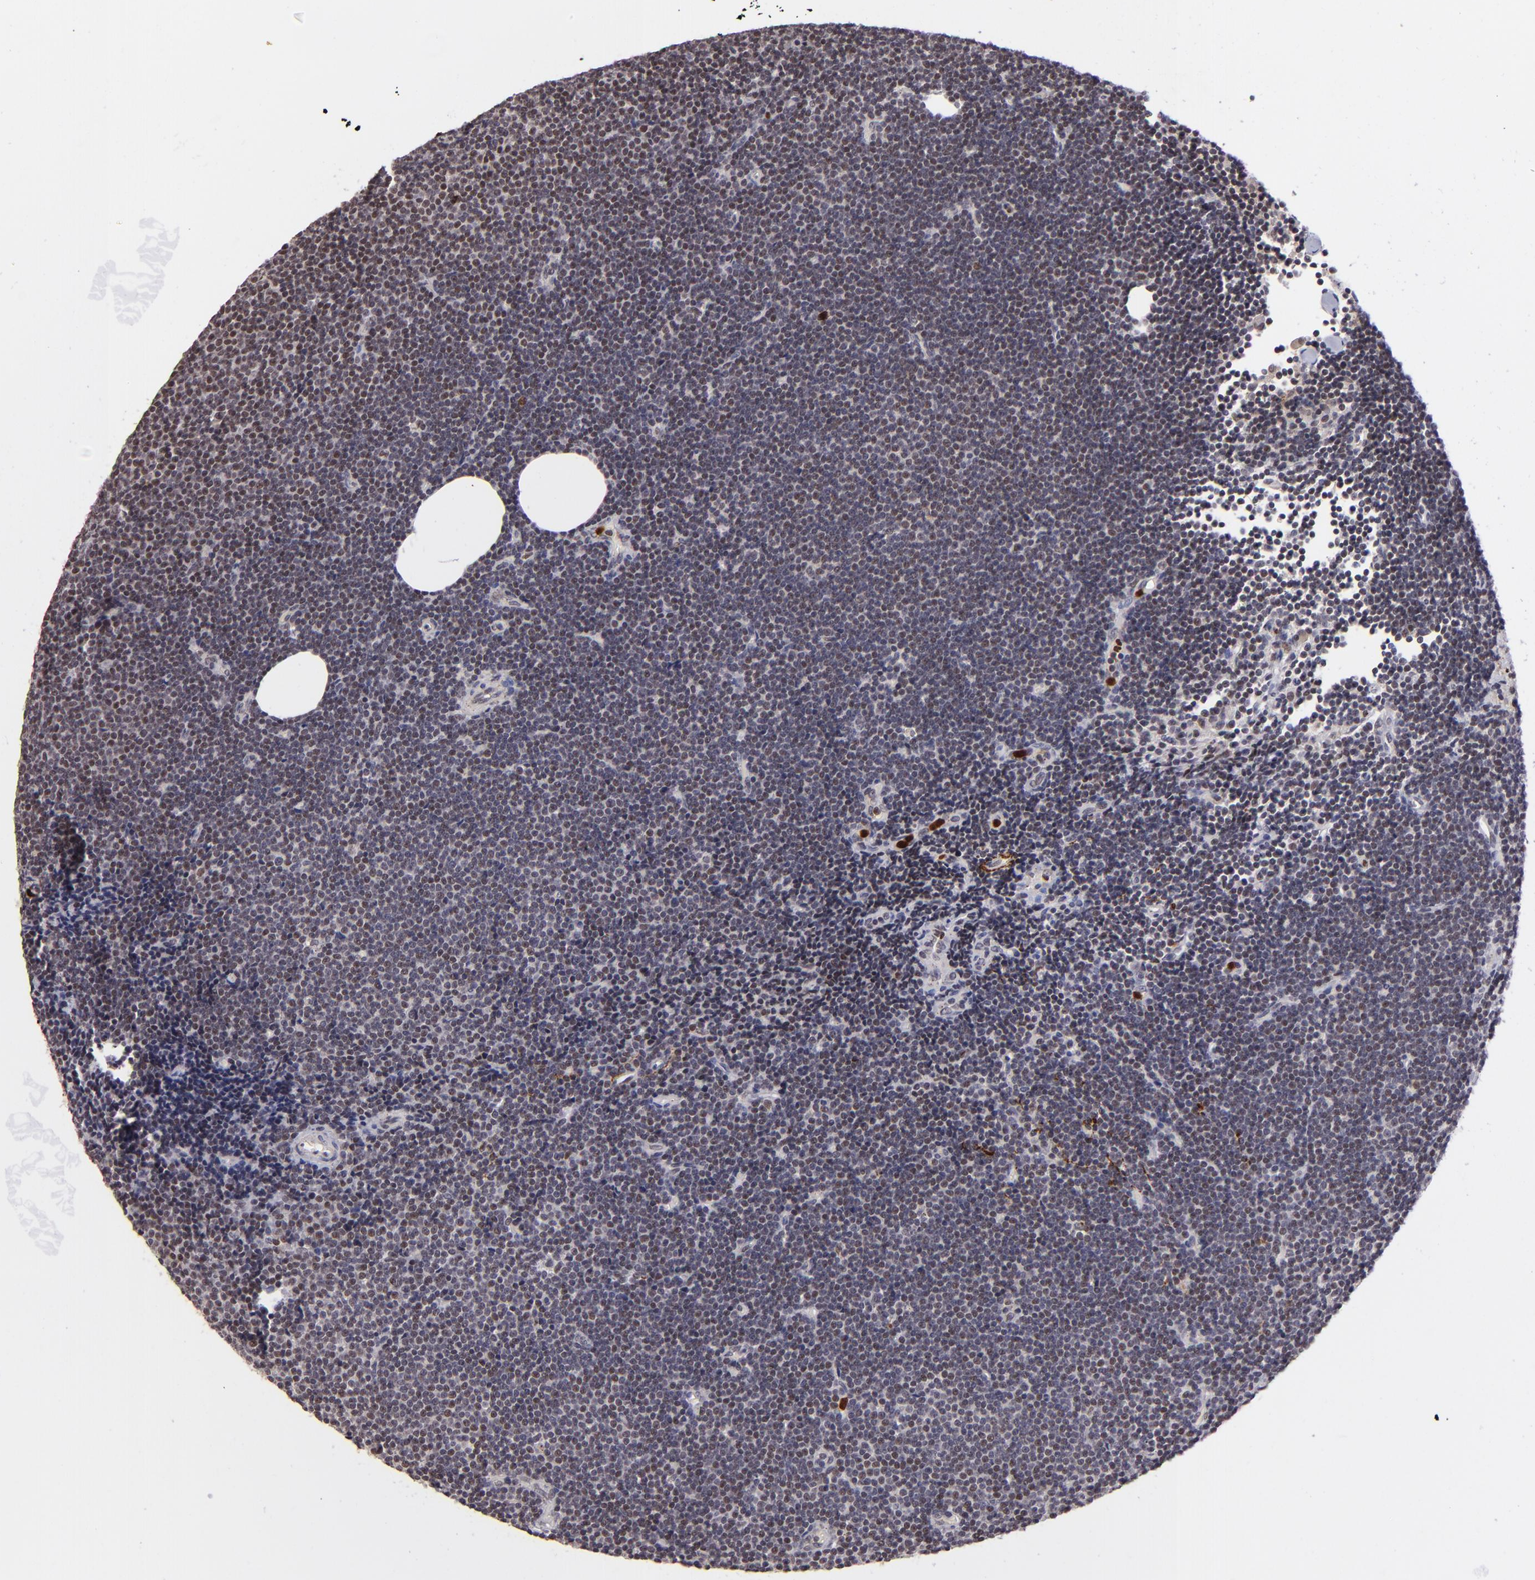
{"staining": {"intensity": "negative", "quantity": "none", "location": "none"}, "tissue": "lymphoma", "cell_type": "Tumor cells", "image_type": "cancer", "snomed": [{"axis": "morphology", "description": "Malignant lymphoma, non-Hodgkin's type, Low grade"}, {"axis": "topography", "description": "Lymph node"}], "caption": "A photomicrograph of low-grade malignant lymphoma, non-Hodgkin's type stained for a protein displays no brown staining in tumor cells.", "gene": "RXRG", "patient": {"sex": "female", "age": 73}}